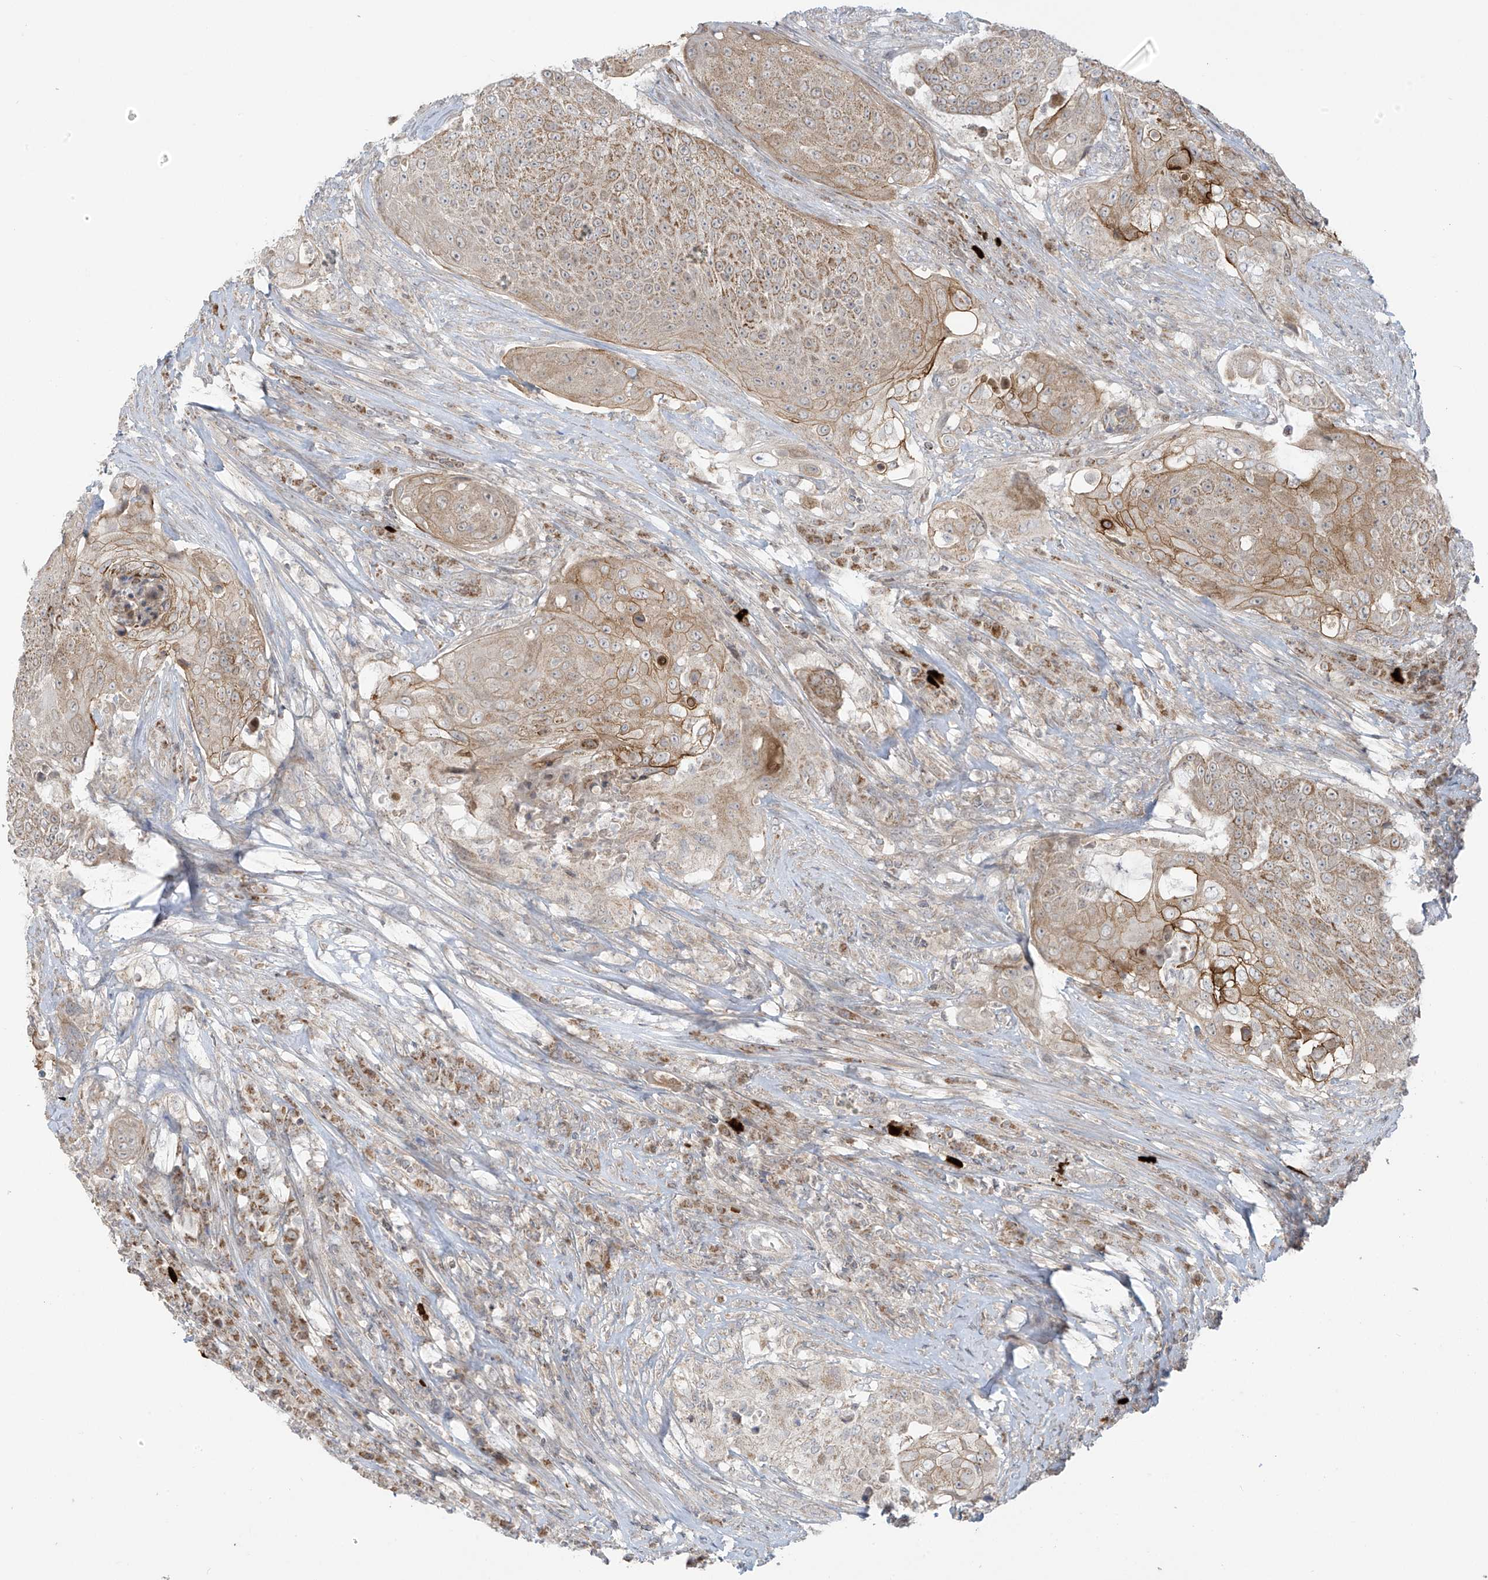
{"staining": {"intensity": "moderate", "quantity": "25%-75%", "location": "cytoplasmic/membranous"}, "tissue": "urothelial cancer", "cell_type": "Tumor cells", "image_type": "cancer", "snomed": [{"axis": "morphology", "description": "Urothelial carcinoma, High grade"}, {"axis": "topography", "description": "Urinary bladder"}], "caption": "Immunohistochemical staining of urothelial cancer shows moderate cytoplasmic/membranous protein expression in about 25%-75% of tumor cells. (DAB (3,3'-diaminobenzidine) IHC, brown staining for protein, blue staining for nuclei).", "gene": "HDDC2", "patient": {"sex": "female", "age": 63}}